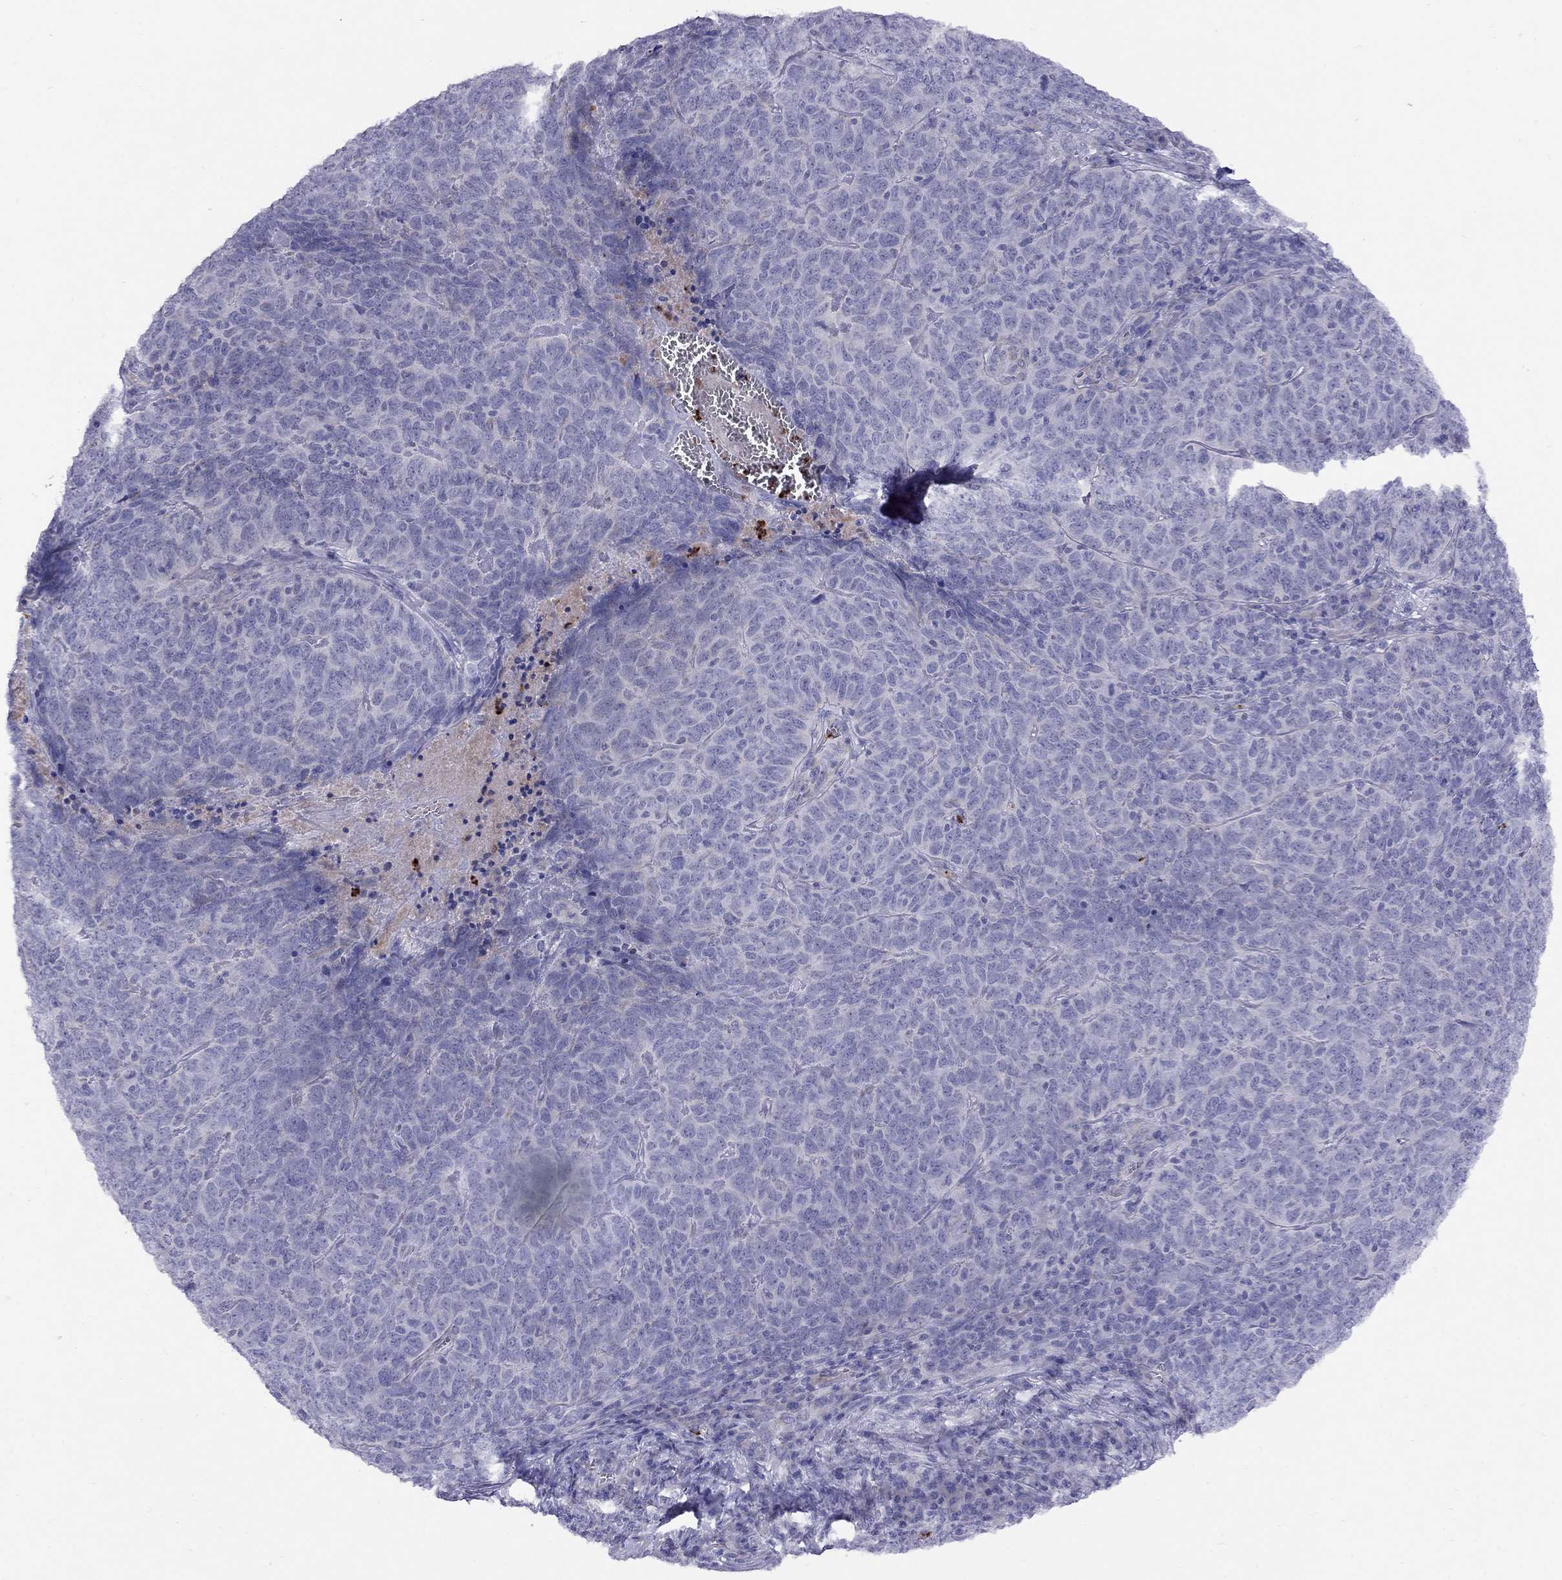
{"staining": {"intensity": "negative", "quantity": "none", "location": "none"}, "tissue": "skin cancer", "cell_type": "Tumor cells", "image_type": "cancer", "snomed": [{"axis": "morphology", "description": "Squamous cell carcinoma, NOS"}, {"axis": "topography", "description": "Skin"}, {"axis": "topography", "description": "Anal"}], "caption": "A photomicrograph of skin cancer stained for a protein demonstrates no brown staining in tumor cells.", "gene": "SPINT4", "patient": {"sex": "female", "age": 51}}